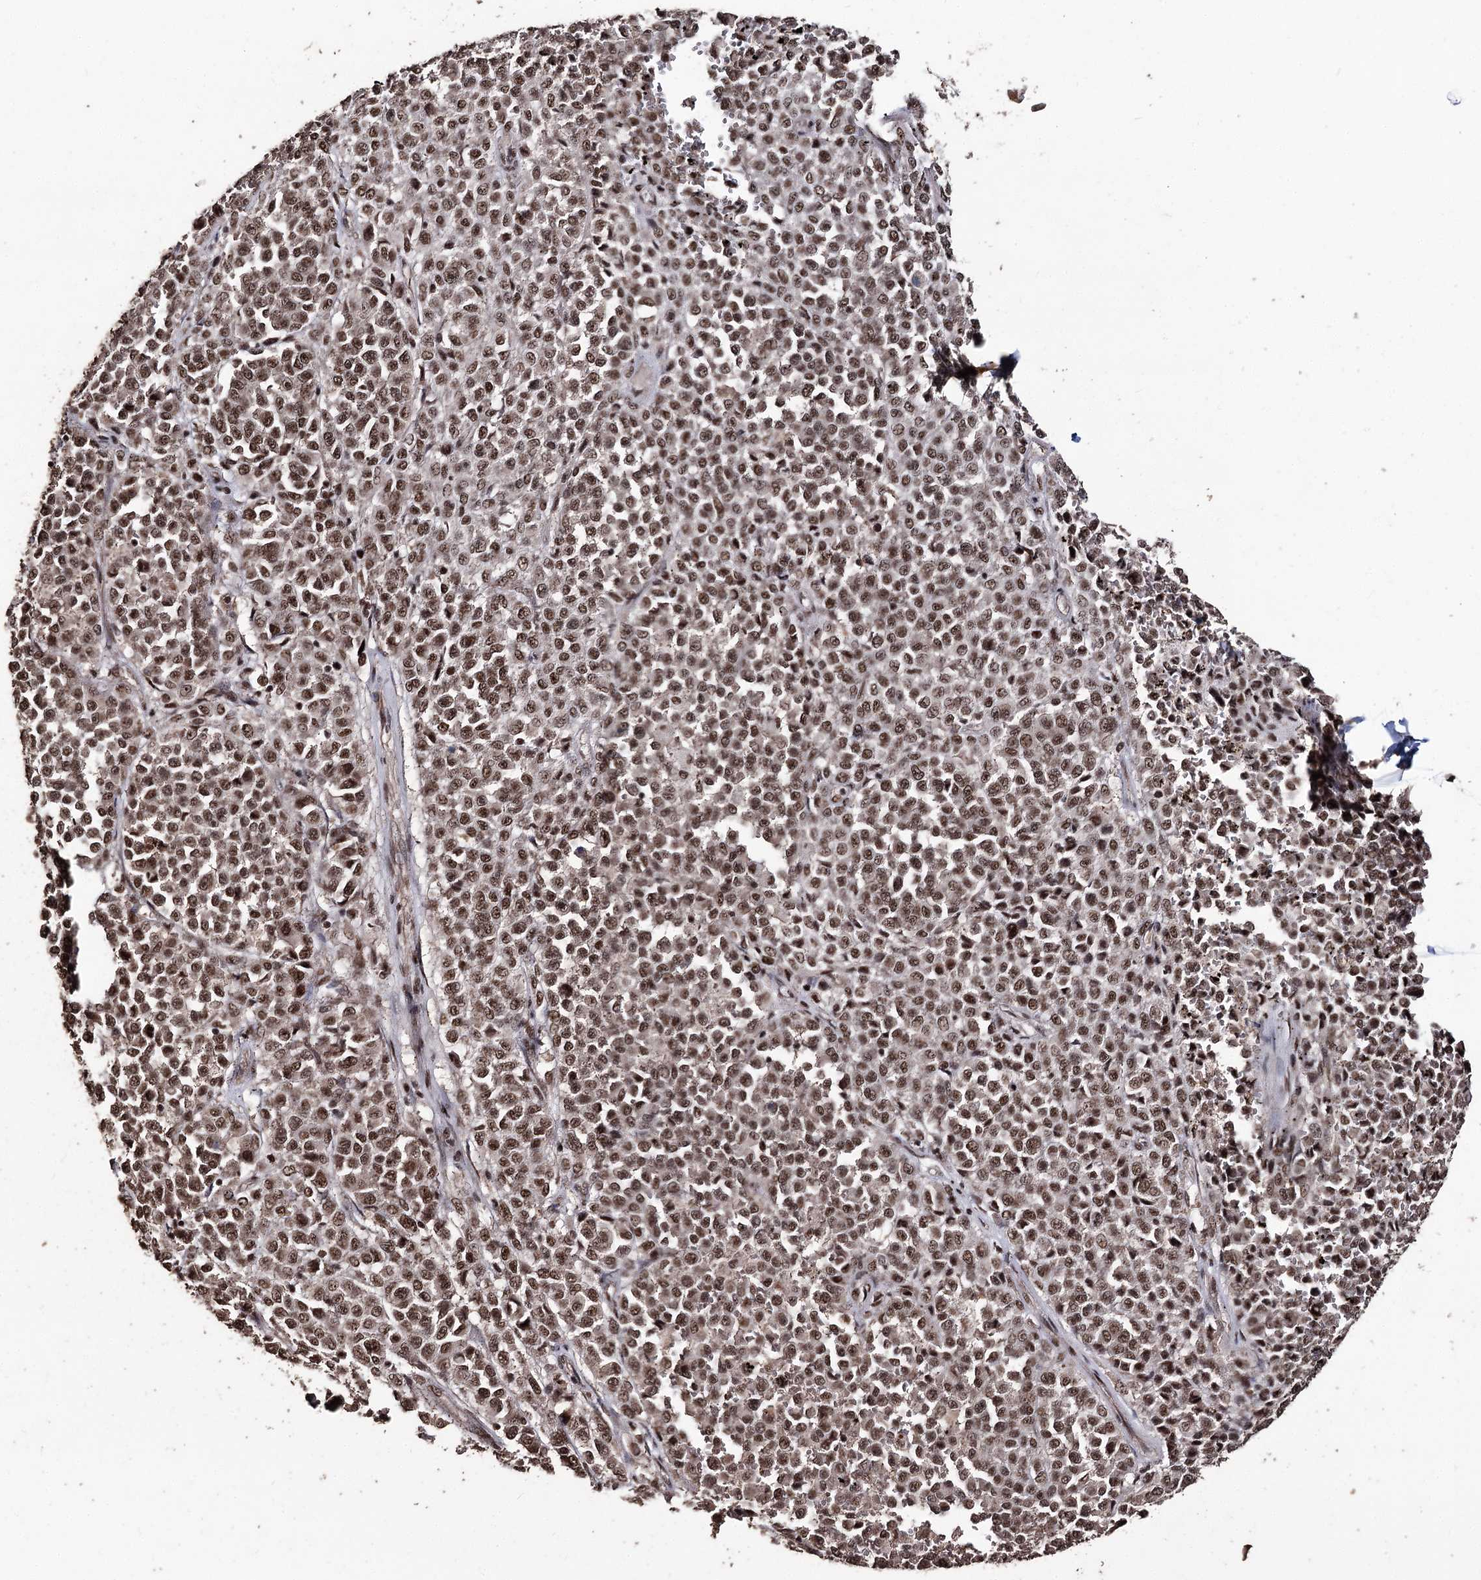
{"staining": {"intensity": "moderate", "quantity": ">75%", "location": "nuclear"}, "tissue": "melanoma", "cell_type": "Tumor cells", "image_type": "cancer", "snomed": [{"axis": "morphology", "description": "Malignant melanoma, Metastatic site"}, {"axis": "topography", "description": "Pancreas"}], "caption": "Malignant melanoma (metastatic site) stained with DAB IHC demonstrates medium levels of moderate nuclear staining in approximately >75% of tumor cells.", "gene": "U2SURP", "patient": {"sex": "female", "age": 30}}